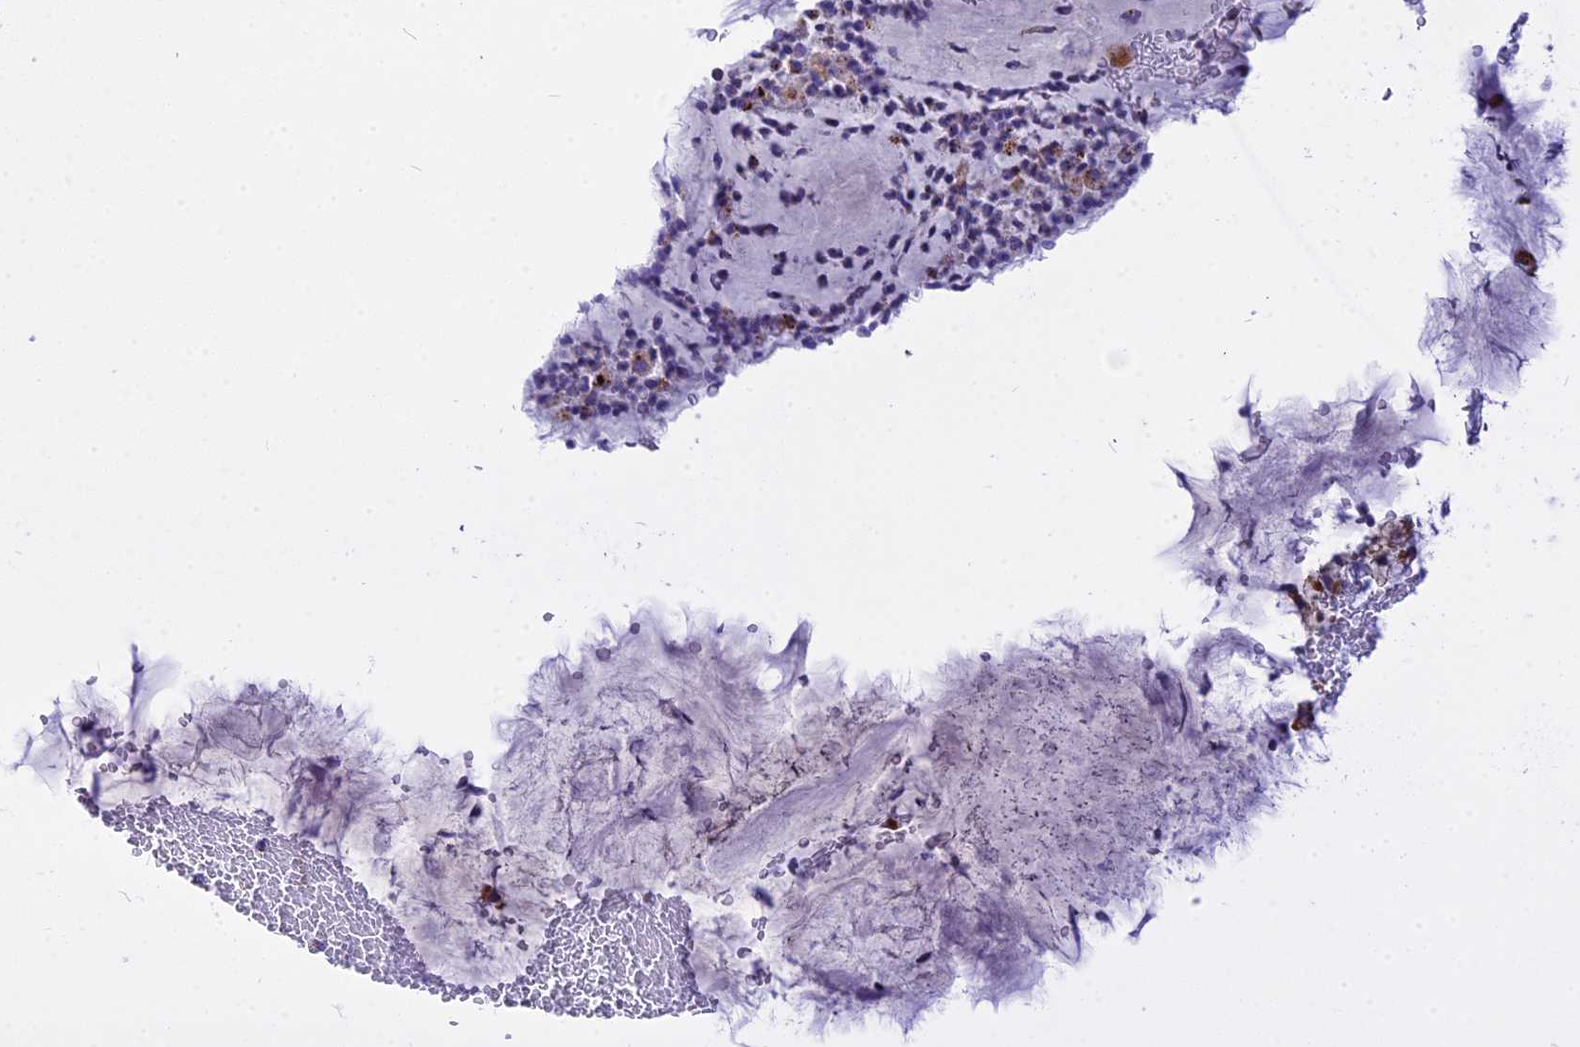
{"staining": {"intensity": "moderate", "quantity": ">75%", "location": "cytoplasmic/membranous"}, "tissue": "bronchus", "cell_type": "Respiratory epithelial cells", "image_type": "normal", "snomed": [{"axis": "morphology", "description": "Normal tissue, NOS"}, {"axis": "topography", "description": "Cartilage tissue"}, {"axis": "topography", "description": "Bronchus"}], "caption": "Bronchus stained with DAB immunohistochemistry reveals medium levels of moderate cytoplasmic/membranous expression in approximately >75% of respiratory epithelial cells. The protein is stained brown, and the nuclei are stained in blue (DAB (3,3'-diaminobenzidine) IHC with brightfield microscopy, high magnification).", "gene": "VDAC2", "patient": {"sex": "female", "age": 73}}